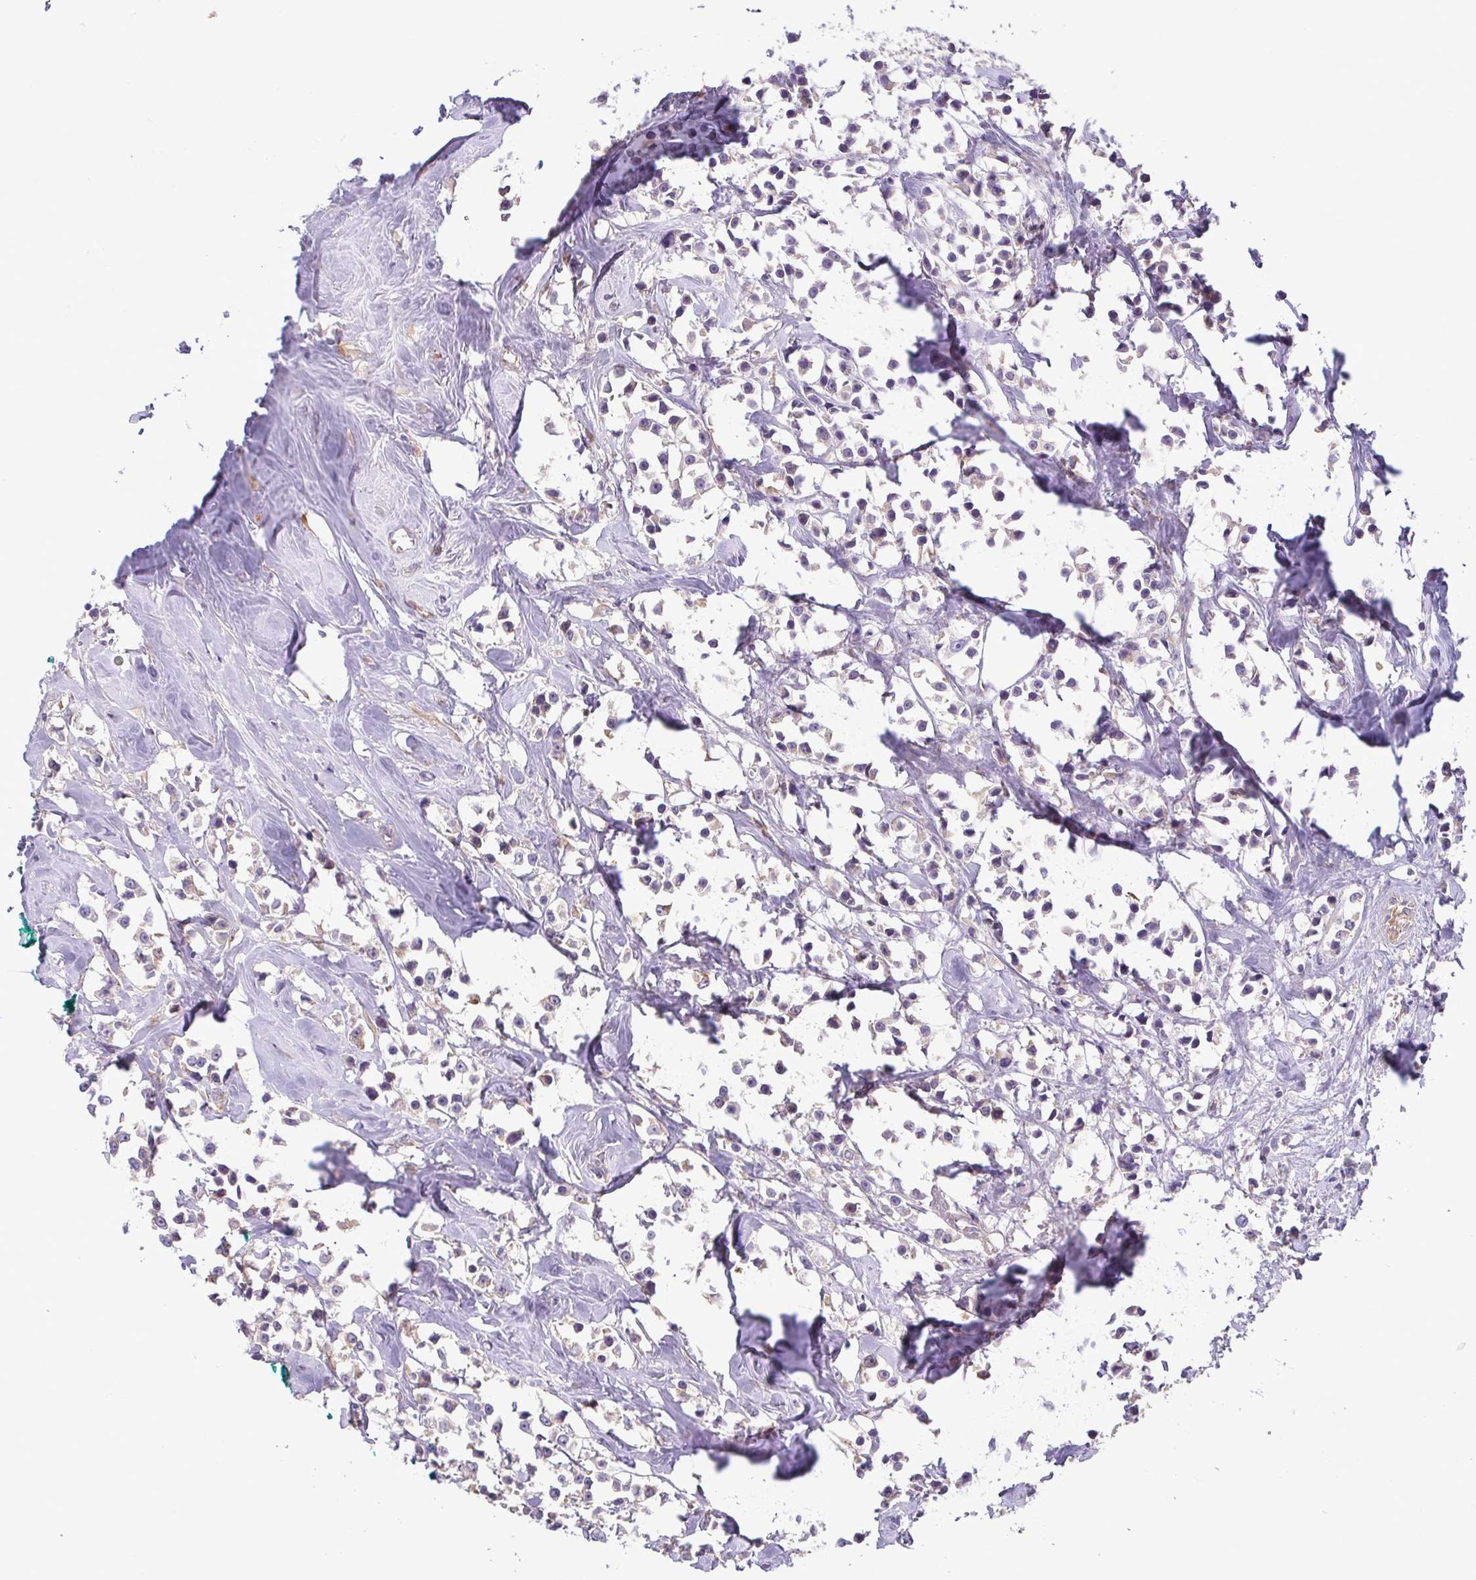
{"staining": {"intensity": "weak", "quantity": "<25%", "location": "cytoplasmic/membranous"}, "tissue": "breast cancer", "cell_type": "Tumor cells", "image_type": "cancer", "snomed": [{"axis": "morphology", "description": "Duct carcinoma"}, {"axis": "topography", "description": "Breast"}], "caption": "Tumor cells are negative for brown protein staining in breast invasive ductal carcinoma. (Brightfield microscopy of DAB immunohistochemistry (IHC) at high magnification).", "gene": "MYL10", "patient": {"sex": "female", "age": 80}}